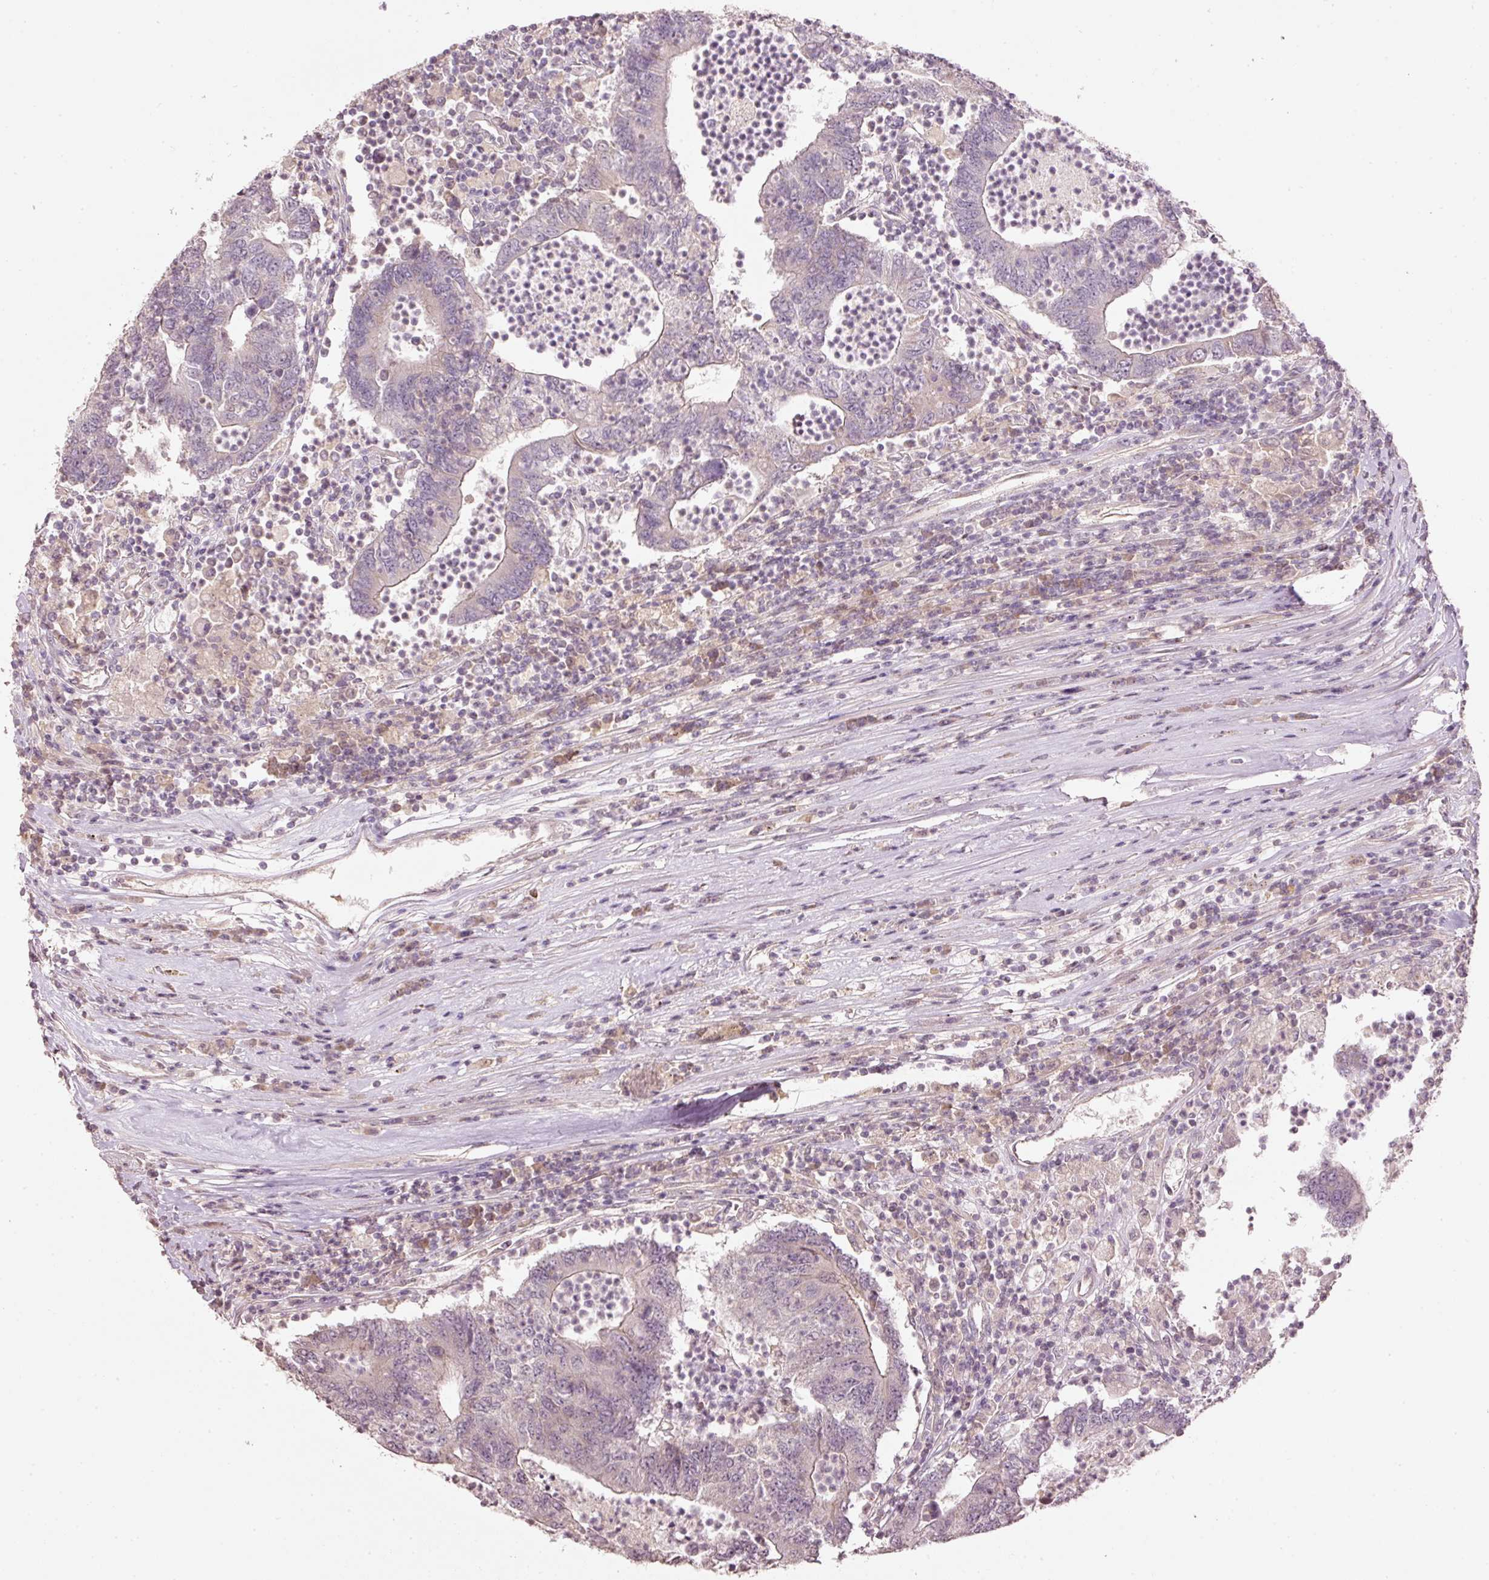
{"staining": {"intensity": "weak", "quantity": "<25%", "location": "cytoplasmic/membranous"}, "tissue": "colorectal cancer", "cell_type": "Tumor cells", "image_type": "cancer", "snomed": [{"axis": "morphology", "description": "Adenocarcinoma, NOS"}, {"axis": "topography", "description": "Colon"}], "caption": "An immunohistochemistry photomicrograph of adenocarcinoma (colorectal) is shown. There is no staining in tumor cells of adenocarcinoma (colorectal). (Stains: DAB immunohistochemistry with hematoxylin counter stain, Microscopy: brightfield microscopy at high magnification).", "gene": "TOB2", "patient": {"sex": "female", "age": 48}}